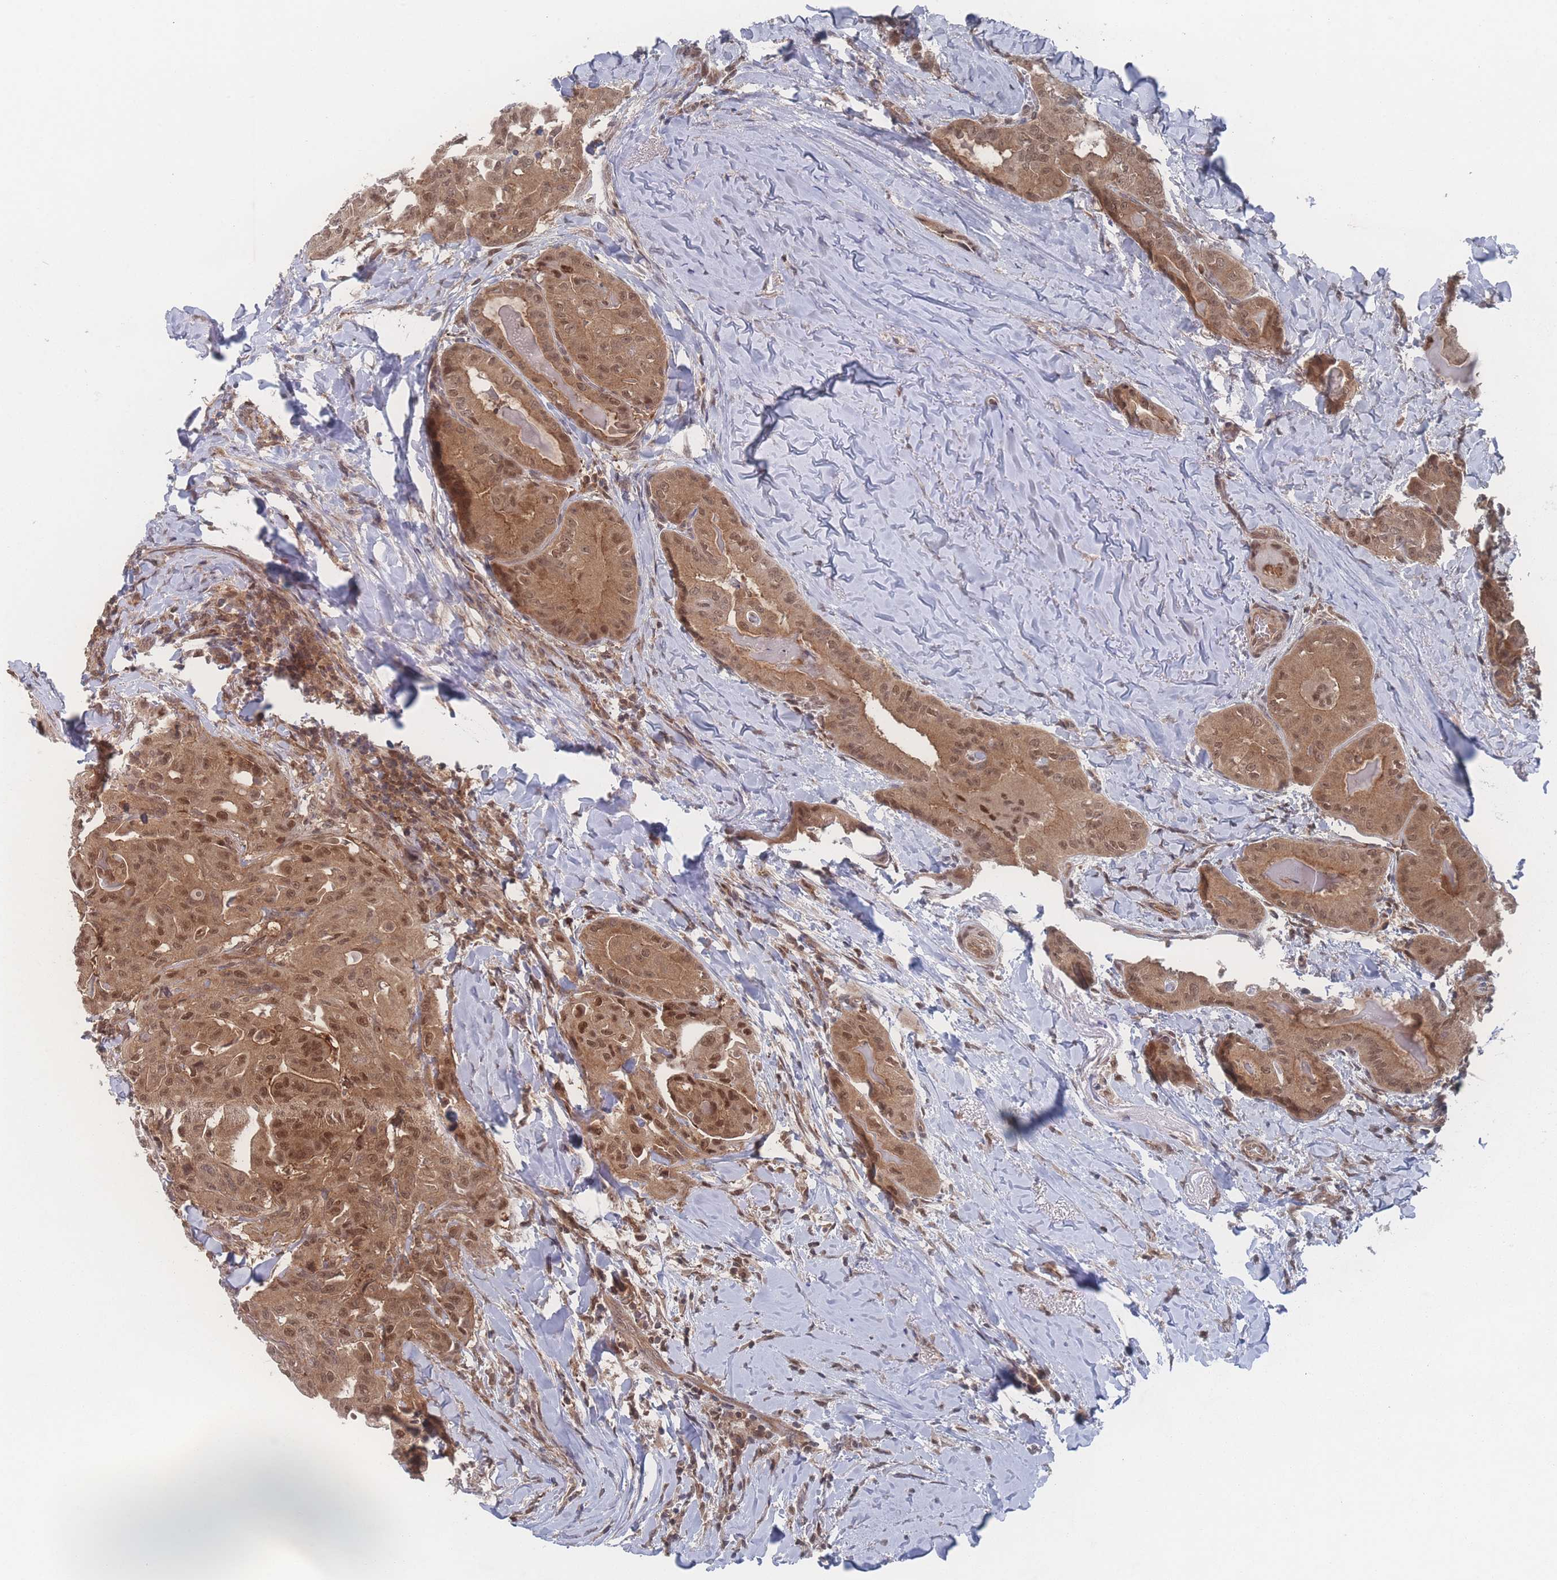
{"staining": {"intensity": "moderate", "quantity": ">75%", "location": "cytoplasmic/membranous,nuclear"}, "tissue": "thyroid cancer", "cell_type": "Tumor cells", "image_type": "cancer", "snomed": [{"axis": "morphology", "description": "Papillary adenocarcinoma, NOS"}, {"axis": "topography", "description": "Thyroid gland"}], "caption": "IHC of papillary adenocarcinoma (thyroid) reveals medium levels of moderate cytoplasmic/membranous and nuclear expression in approximately >75% of tumor cells.", "gene": "PSMA1", "patient": {"sex": "female", "age": 68}}